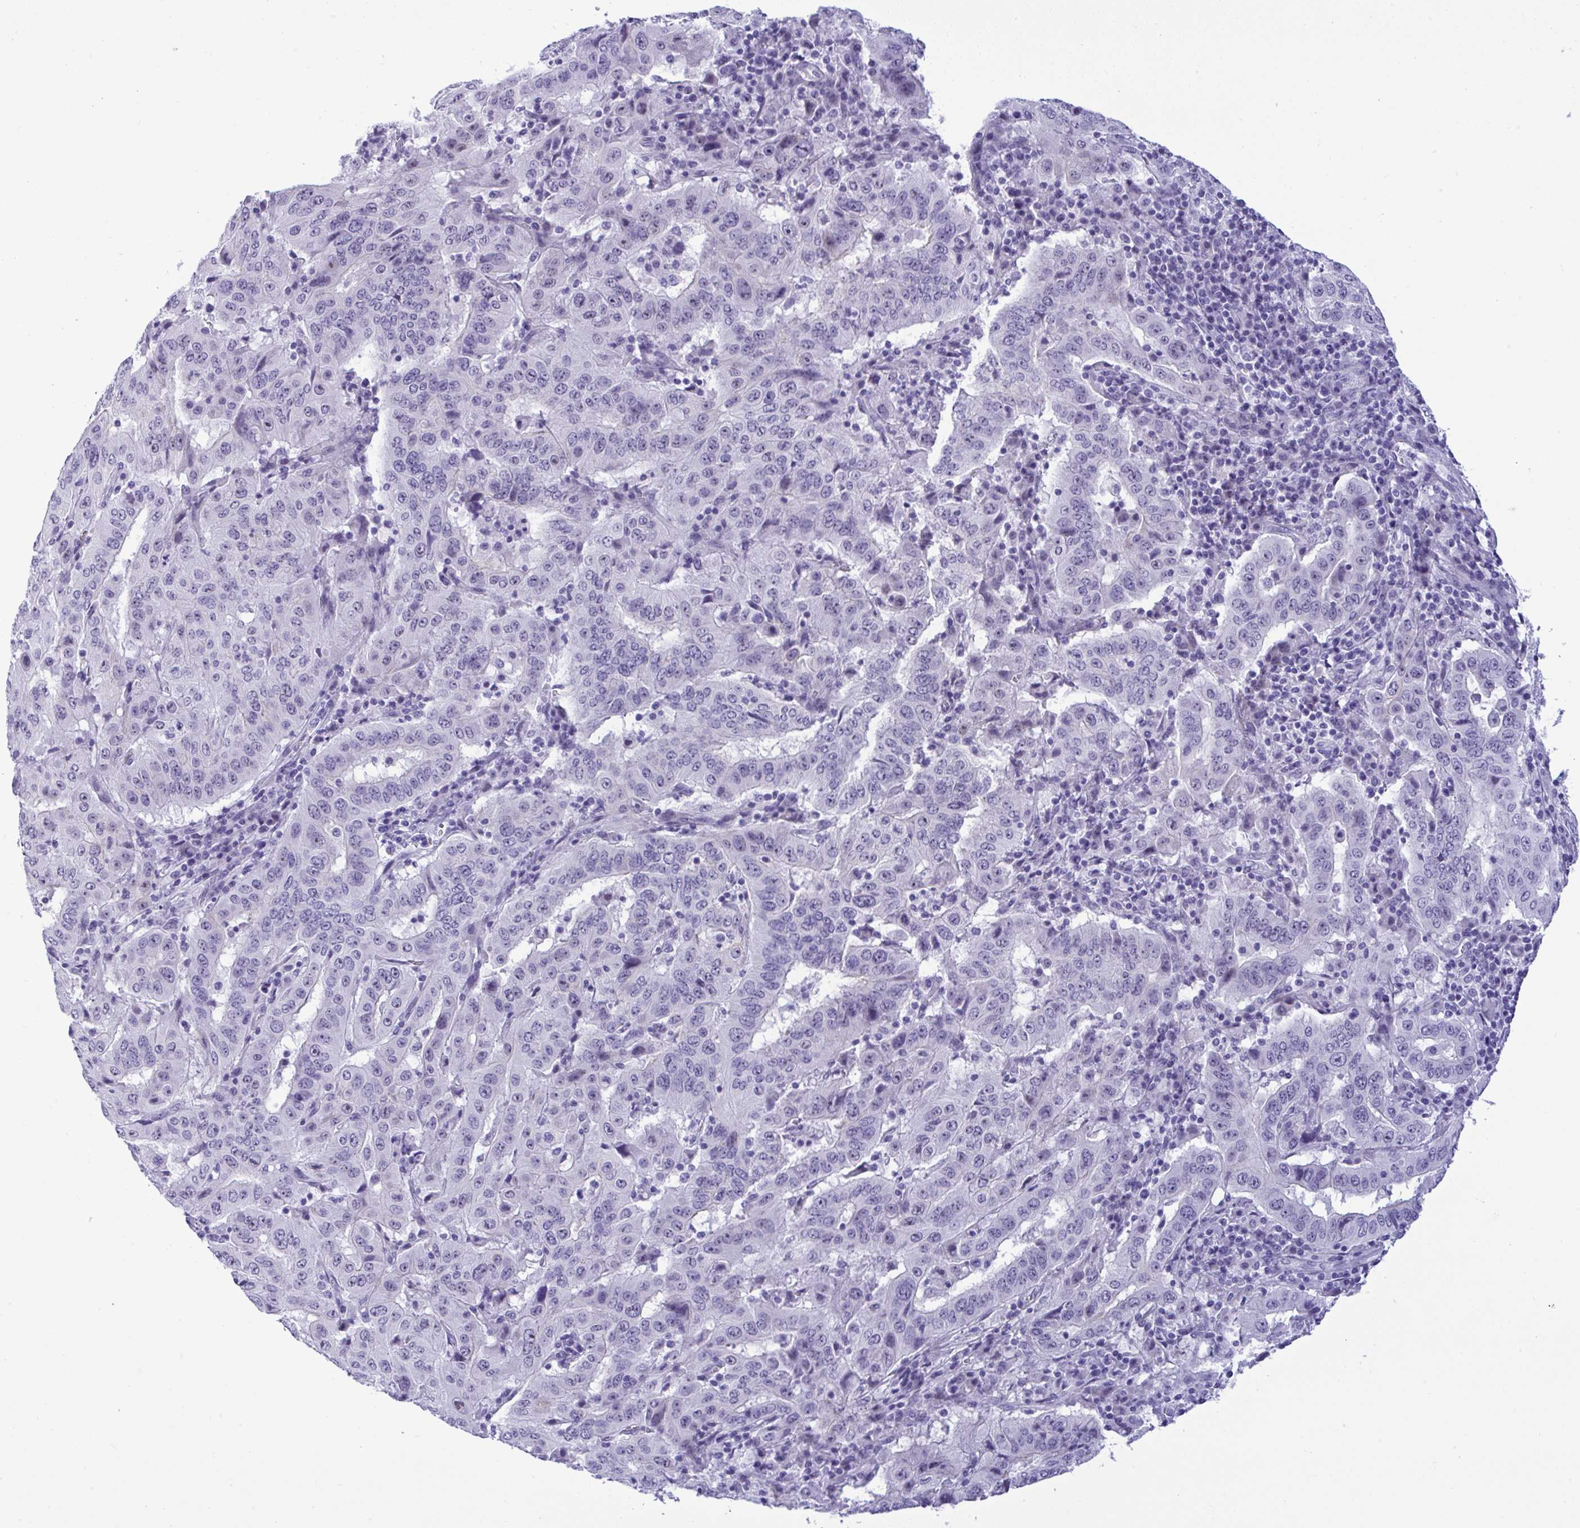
{"staining": {"intensity": "negative", "quantity": "none", "location": "none"}, "tissue": "pancreatic cancer", "cell_type": "Tumor cells", "image_type": "cancer", "snomed": [{"axis": "morphology", "description": "Adenocarcinoma, NOS"}, {"axis": "topography", "description": "Pancreas"}], "caption": "There is no significant expression in tumor cells of adenocarcinoma (pancreatic).", "gene": "YBX2", "patient": {"sex": "male", "age": 63}}